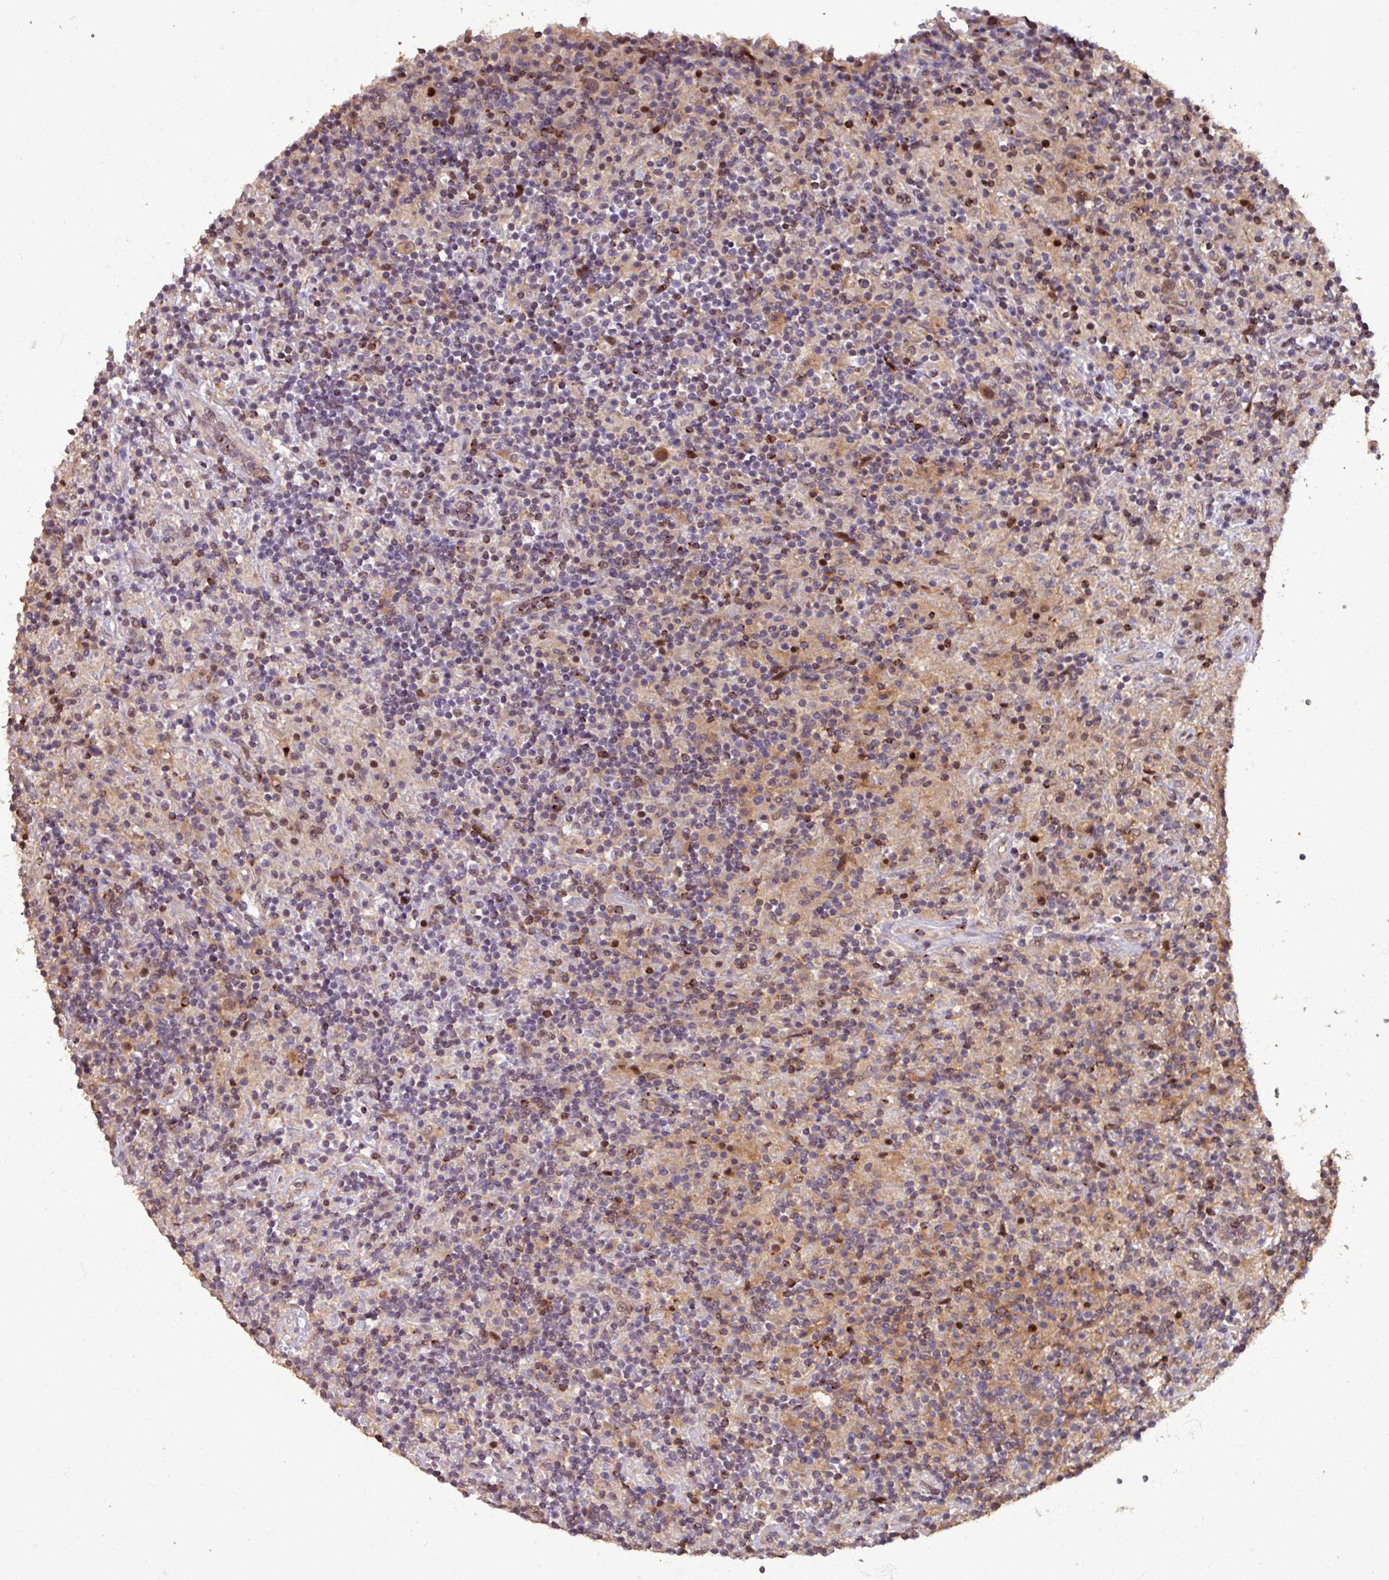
{"staining": {"intensity": "moderate", "quantity": "<25%", "location": "cytoplasmic/membranous"}, "tissue": "lymphoma", "cell_type": "Tumor cells", "image_type": "cancer", "snomed": [{"axis": "morphology", "description": "Hodgkin's disease, NOS"}, {"axis": "topography", "description": "Lymph node"}], "caption": "Hodgkin's disease was stained to show a protein in brown. There is low levels of moderate cytoplasmic/membranous positivity in approximately <25% of tumor cells.", "gene": "OR6B1", "patient": {"sex": "male", "age": 70}}